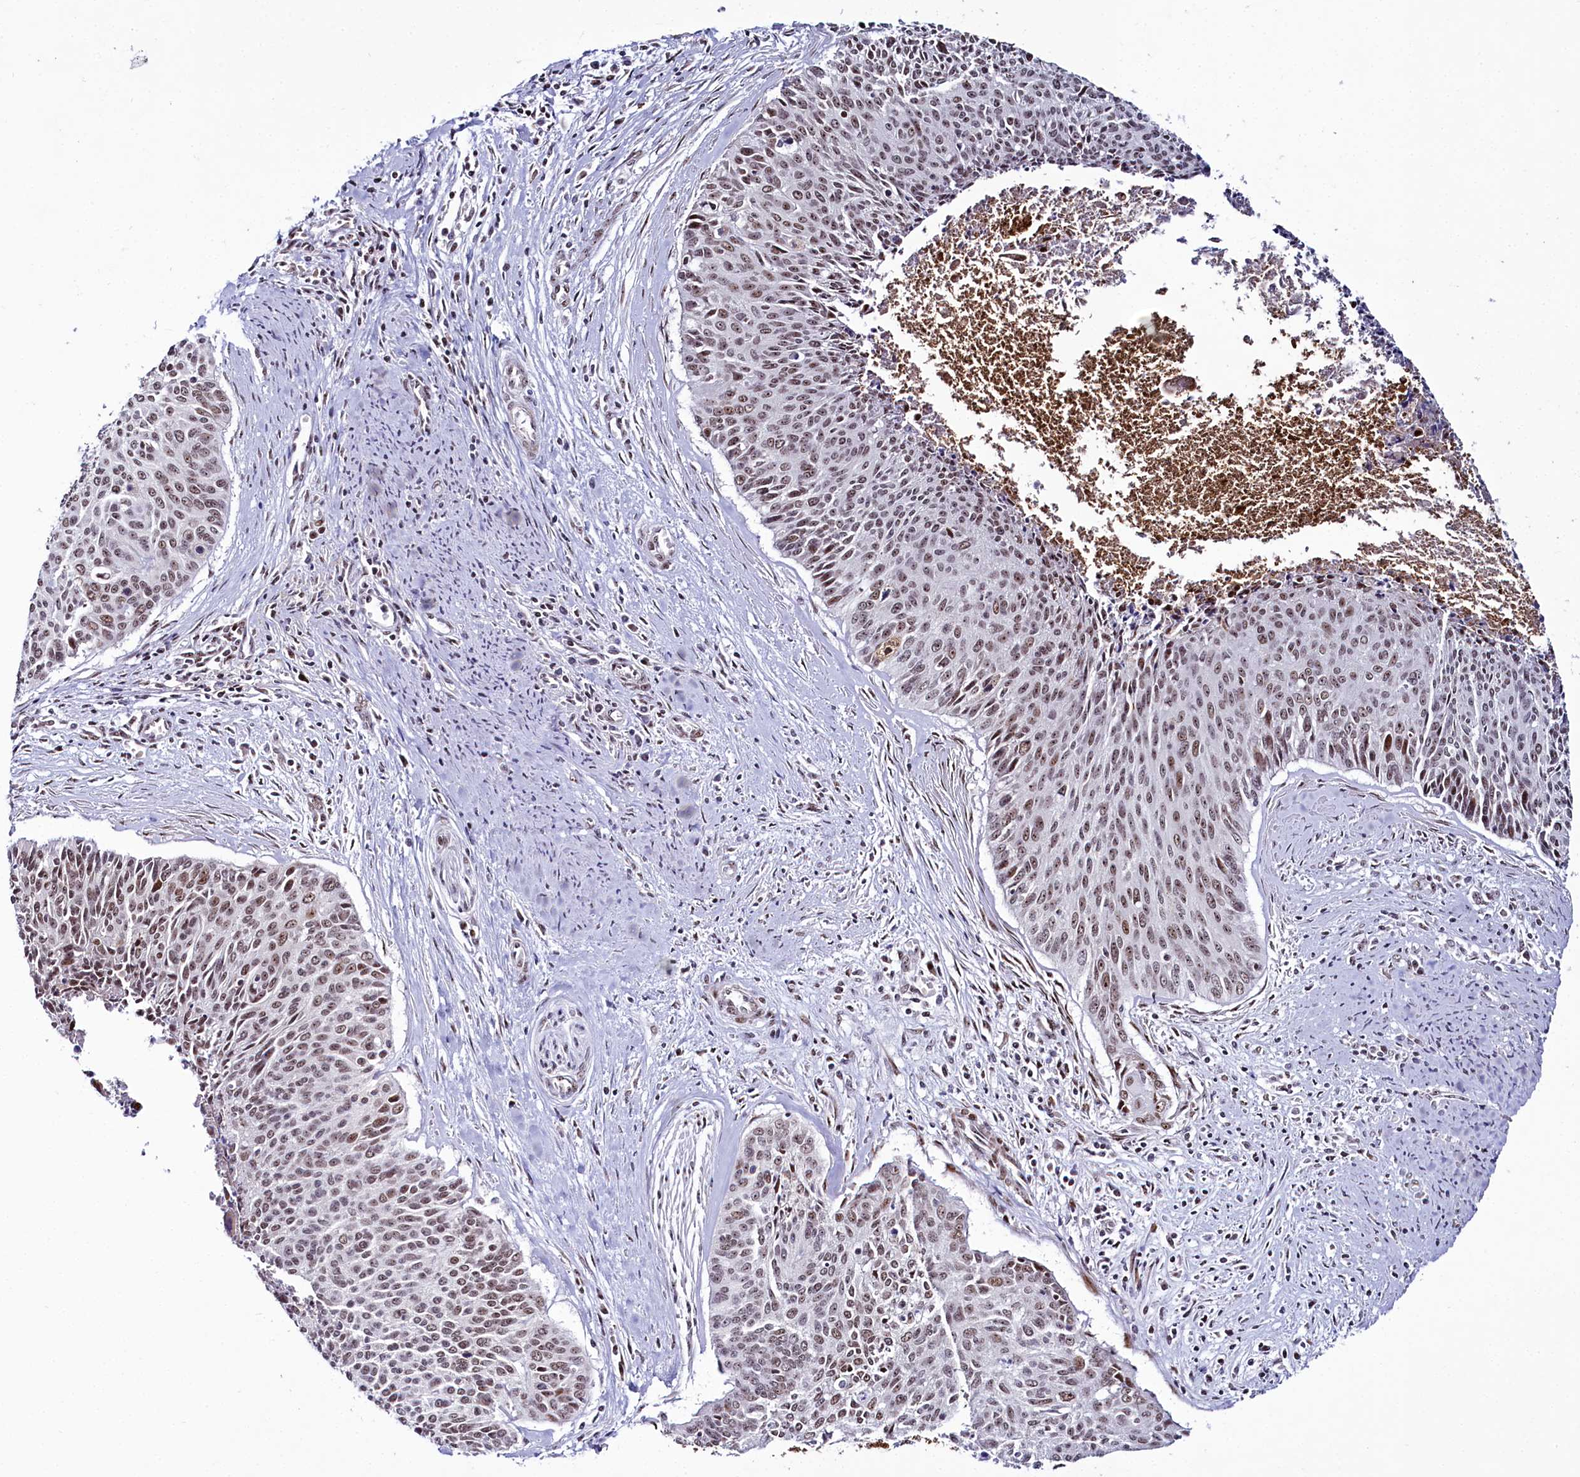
{"staining": {"intensity": "moderate", "quantity": ">75%", "location": "nuclear"}, "tissue": "cervical cancer", "cell_type": "Tumor cells", "image_type": "cancer", "snomed": [{"axis": "morphology", "description": "Squamous cell carcinoma, NOS"}, {"axis": "topography", "description": "Cervix"}], "caption": "Protein staining of squamous cell carcinoma (cervical) tissue shows moderate nuclear positivity in approximately >75% of tumor cells.", "gene": "TCOF1", "patient": {"sex": "female", "age": 55}}